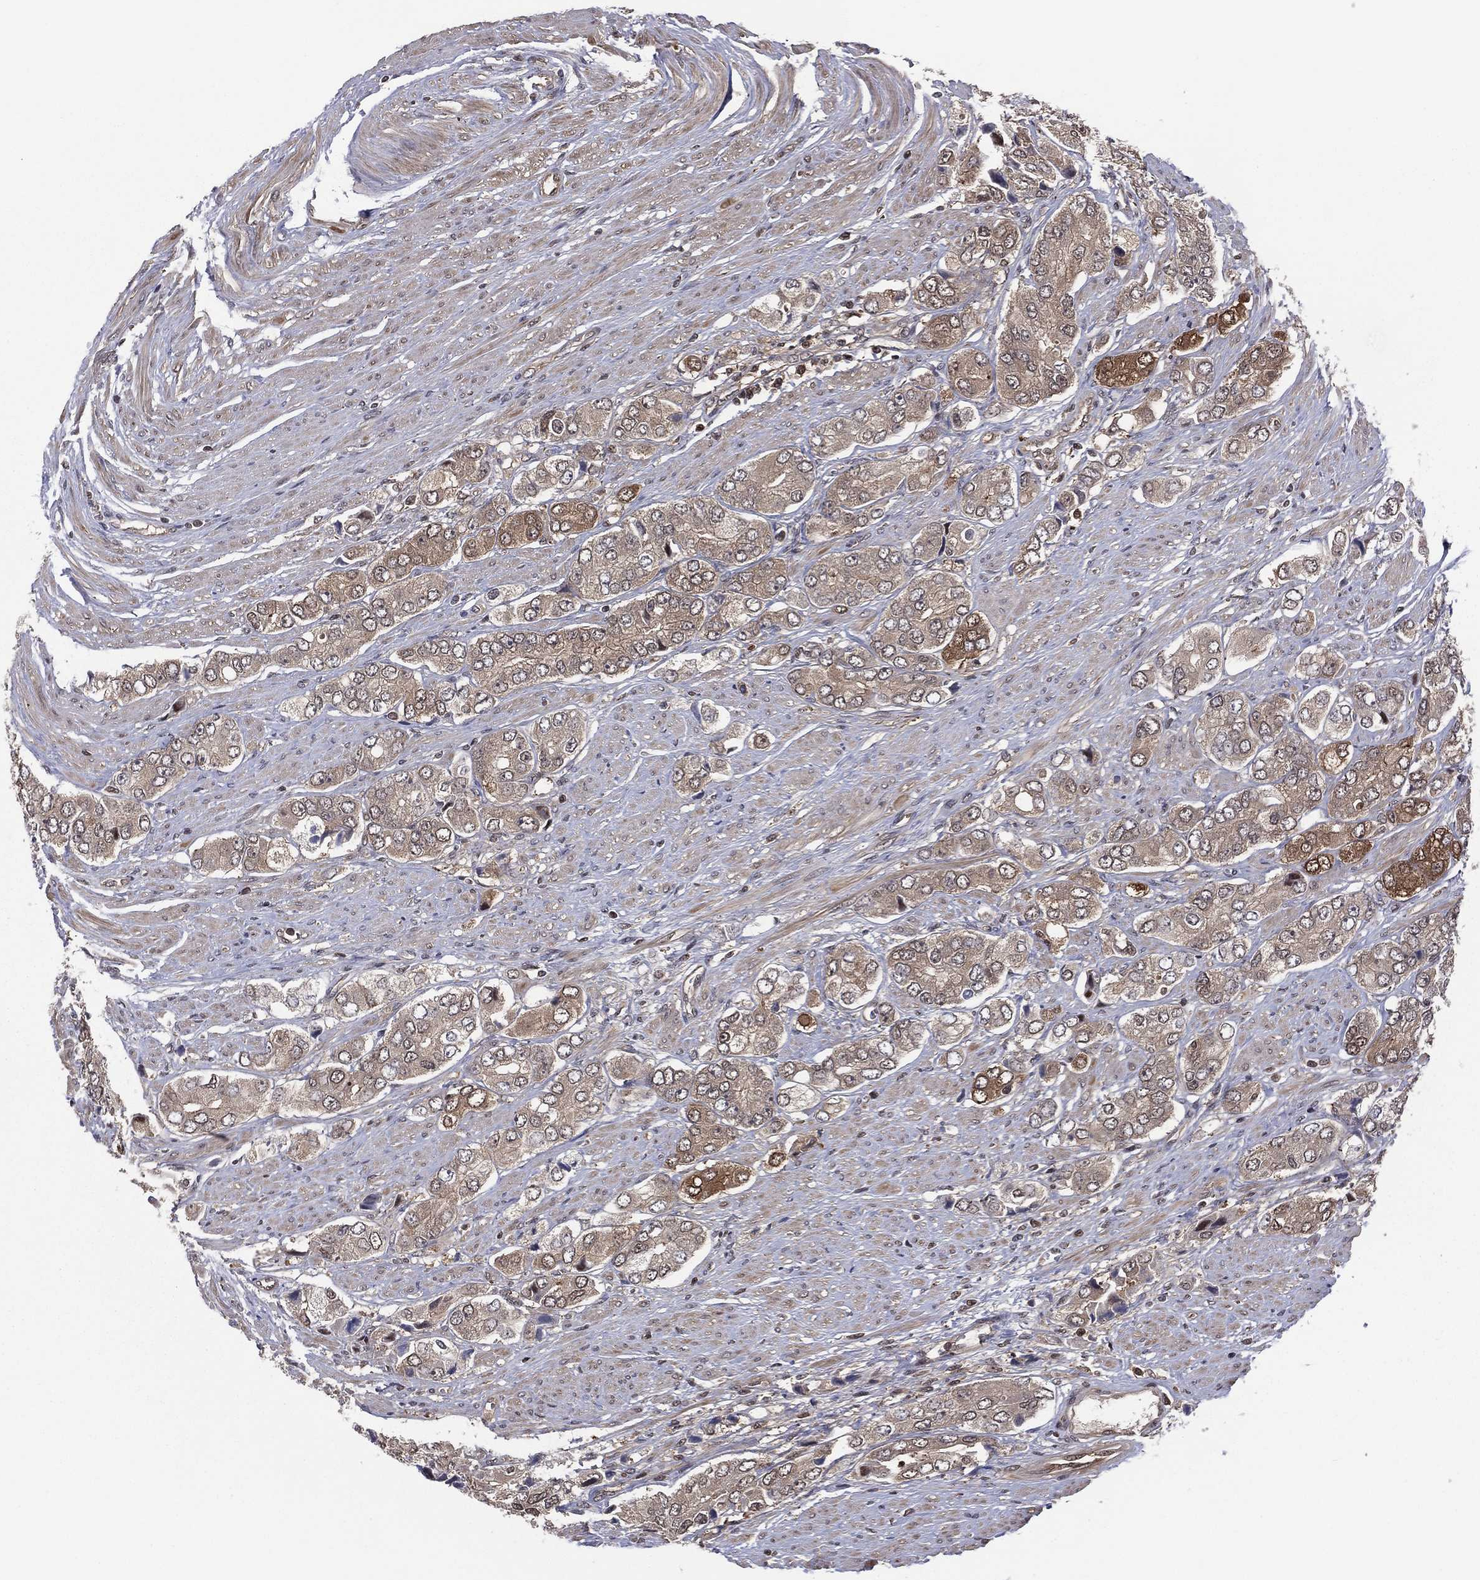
{"staining": {"intensity": "moderate", "quantity": "<25%", "location": "cytoplasmic/membranous"}, "tissue": "prostate cancer", "cell_type": "Tumor cells", "image_type": "cancer", "snomed": [{"axis": "morphology", "description": "Adenocarcinoma, Low grade"}, {"axis": "topography", "description": "Prostate"}], "caption": "The histopathology image shows immunohistochemical staining of prostate adenocarcinoma (low-grade). There is moderate cytoplasmic/membranous positivity is seen in approximately <25% of tumor cells.", "gene": "ICOSLG", "patient": {"sex": "male", "age": 69}}